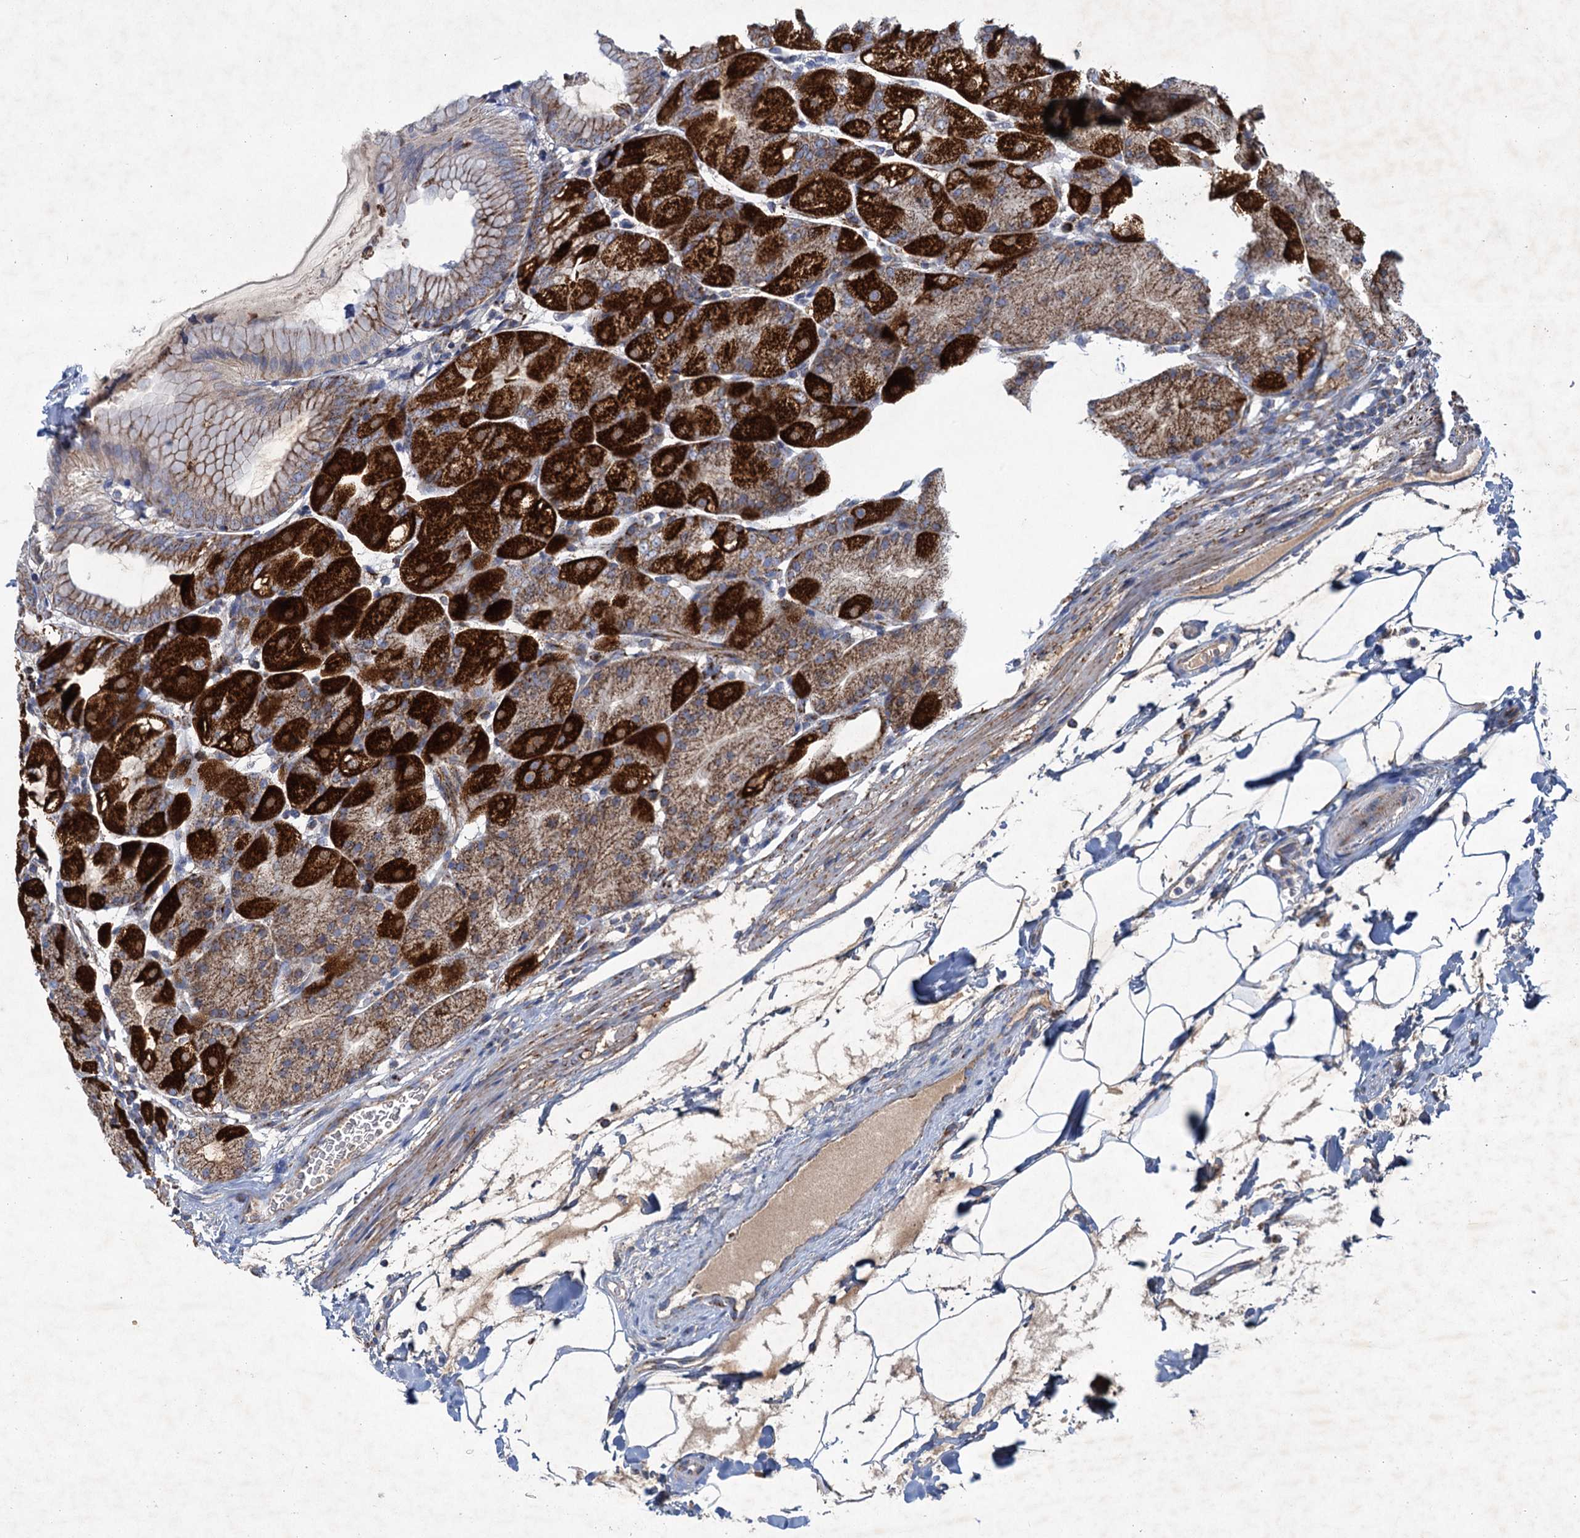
{"staining": {"intensity": "strong", "quantity": ">75%", "location": "cytoplasmic/membranous"}, "tissue": "stomach", "cell_type": "Glandular cells", "image_type": "normal", "snomed": [{"axis": "morphology", "description": "Normal tissue, NOS"}, {"axis": "topography", "description": "Stomach, upper"}, {"axis": "topography", "description": "Stomach, lower"}], "caption": "Protein staining of normal stomach demonstrates strong cytoplasmic/membranous positivity in about >75% of glandular cells. Immunohistochemistry (ihc) stains the protein of interest in brown and the nuclei are stained blue.", "gene": "GTPBP3", "patient": {"sex": "male", "age": 62}}